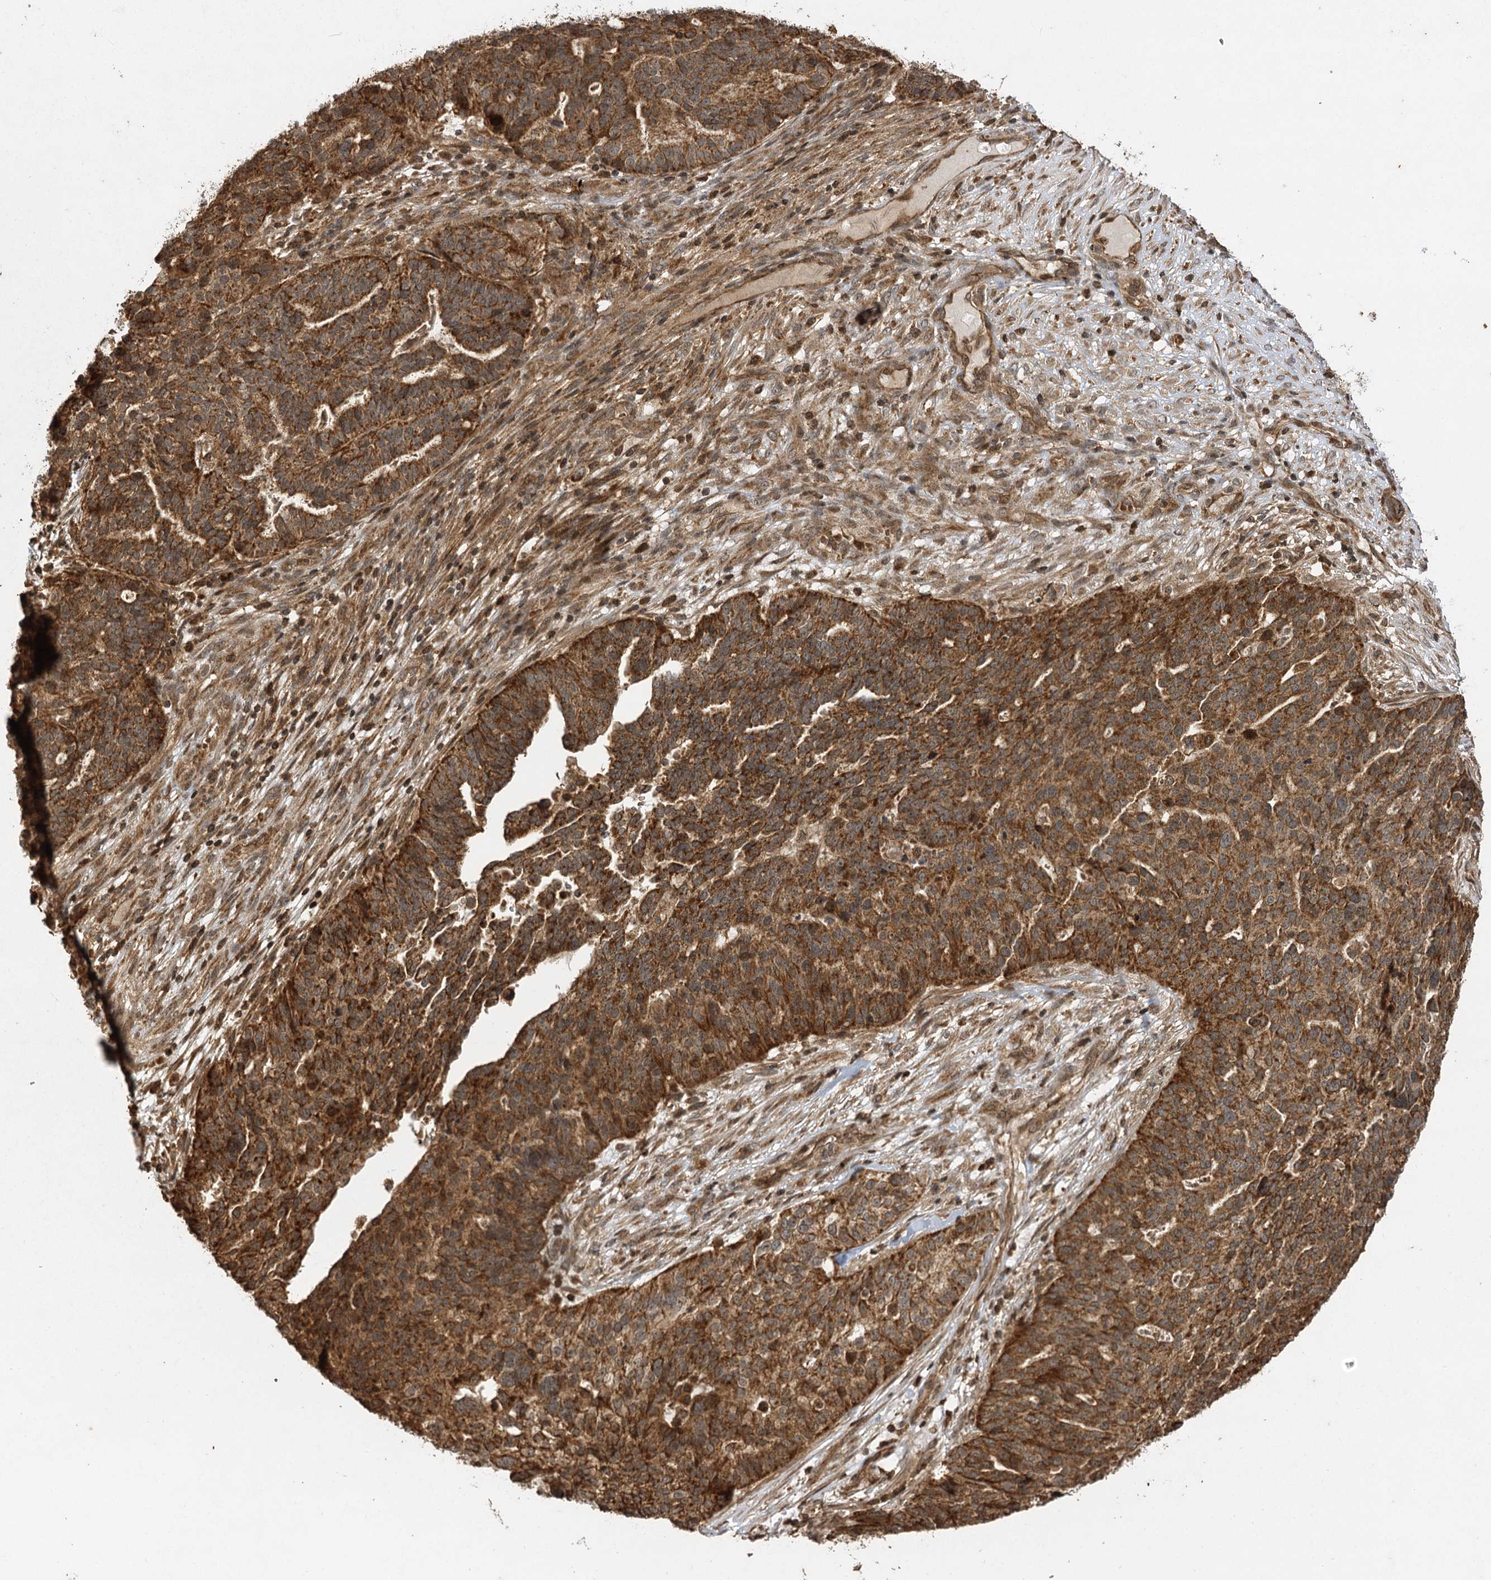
{"staining": {"intensity": "strong", "quantity": ">75%", "location": "cytoplasmic/membranous"}, "tissue": "ovarian cancer", "cell_type": "Tumor cells", "image_type": "cancer", "snomed": [{"axis": "morphology", "description": "Cystadenocarcinoma, serous, NOS"}, {"axis": "topography", "description": "Ovary"}], "caption": "This micrograph exhibits immunohistochemistry (IHC) staining of serous cystadenocarcinoma (ovarian), with high strong cytoplasmic/membranous staining in about >75% of tumor cells.", "gene": "IL11RA", "patient": {"sex": "female", "age": 59}}